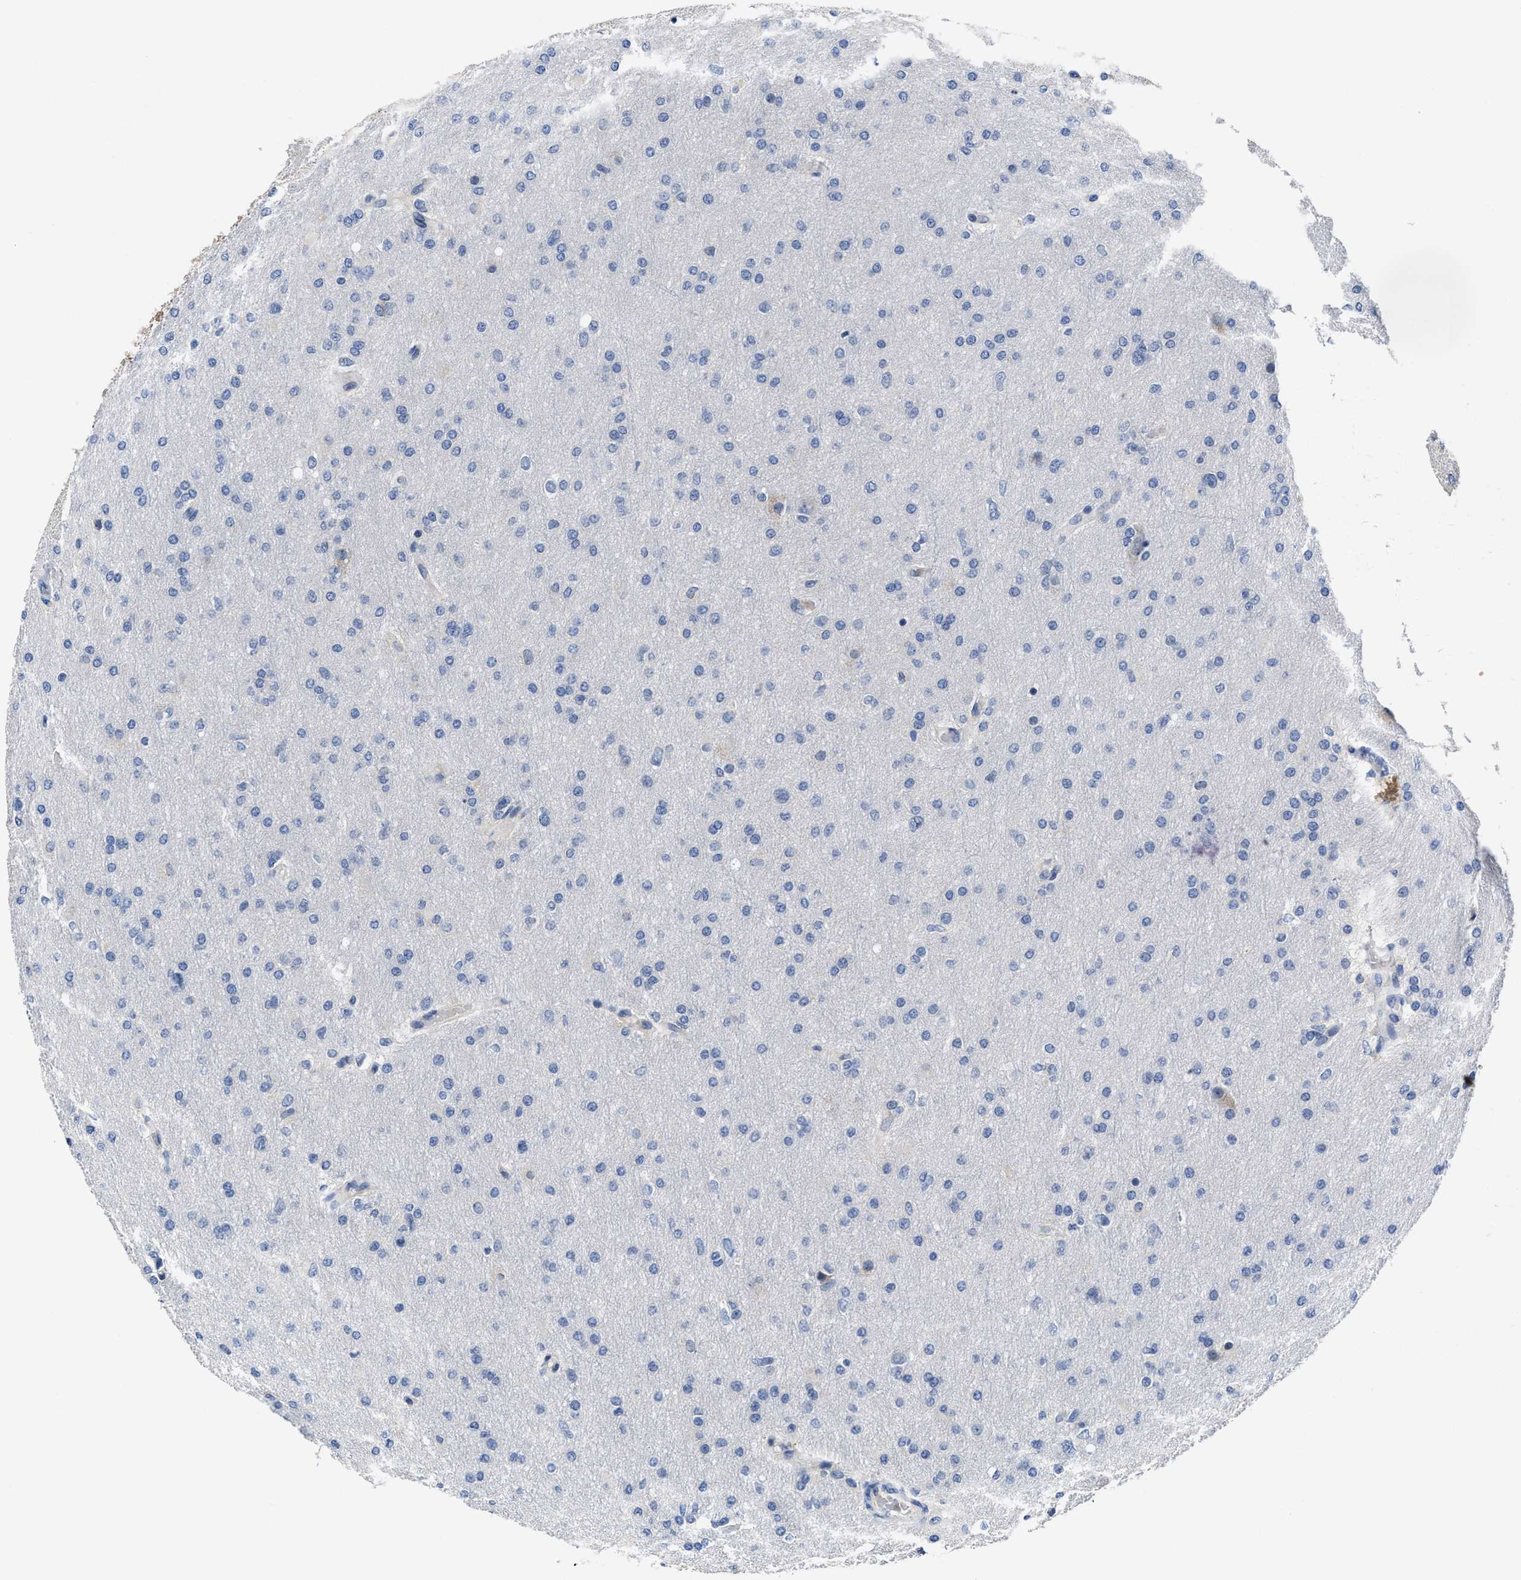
{"staining": {"intensity": "negative", "quantity": "none", "location": "none"}, "tissue": "glioma", "cell_type": "Tumor cells", "image_type": "cancer", "snomed": [{"axis": "morphology", "description": "Glioma, malignant, High grade"}, {"axis": "topography", "description": "Cerebral cortex"}], "caption": "Malignant high-grade glioma stained for a protein using immunohistochemistry shows no staining tumor cells.", "gene": "GHITM", "patient": {"sex": "female", "age": 36}}